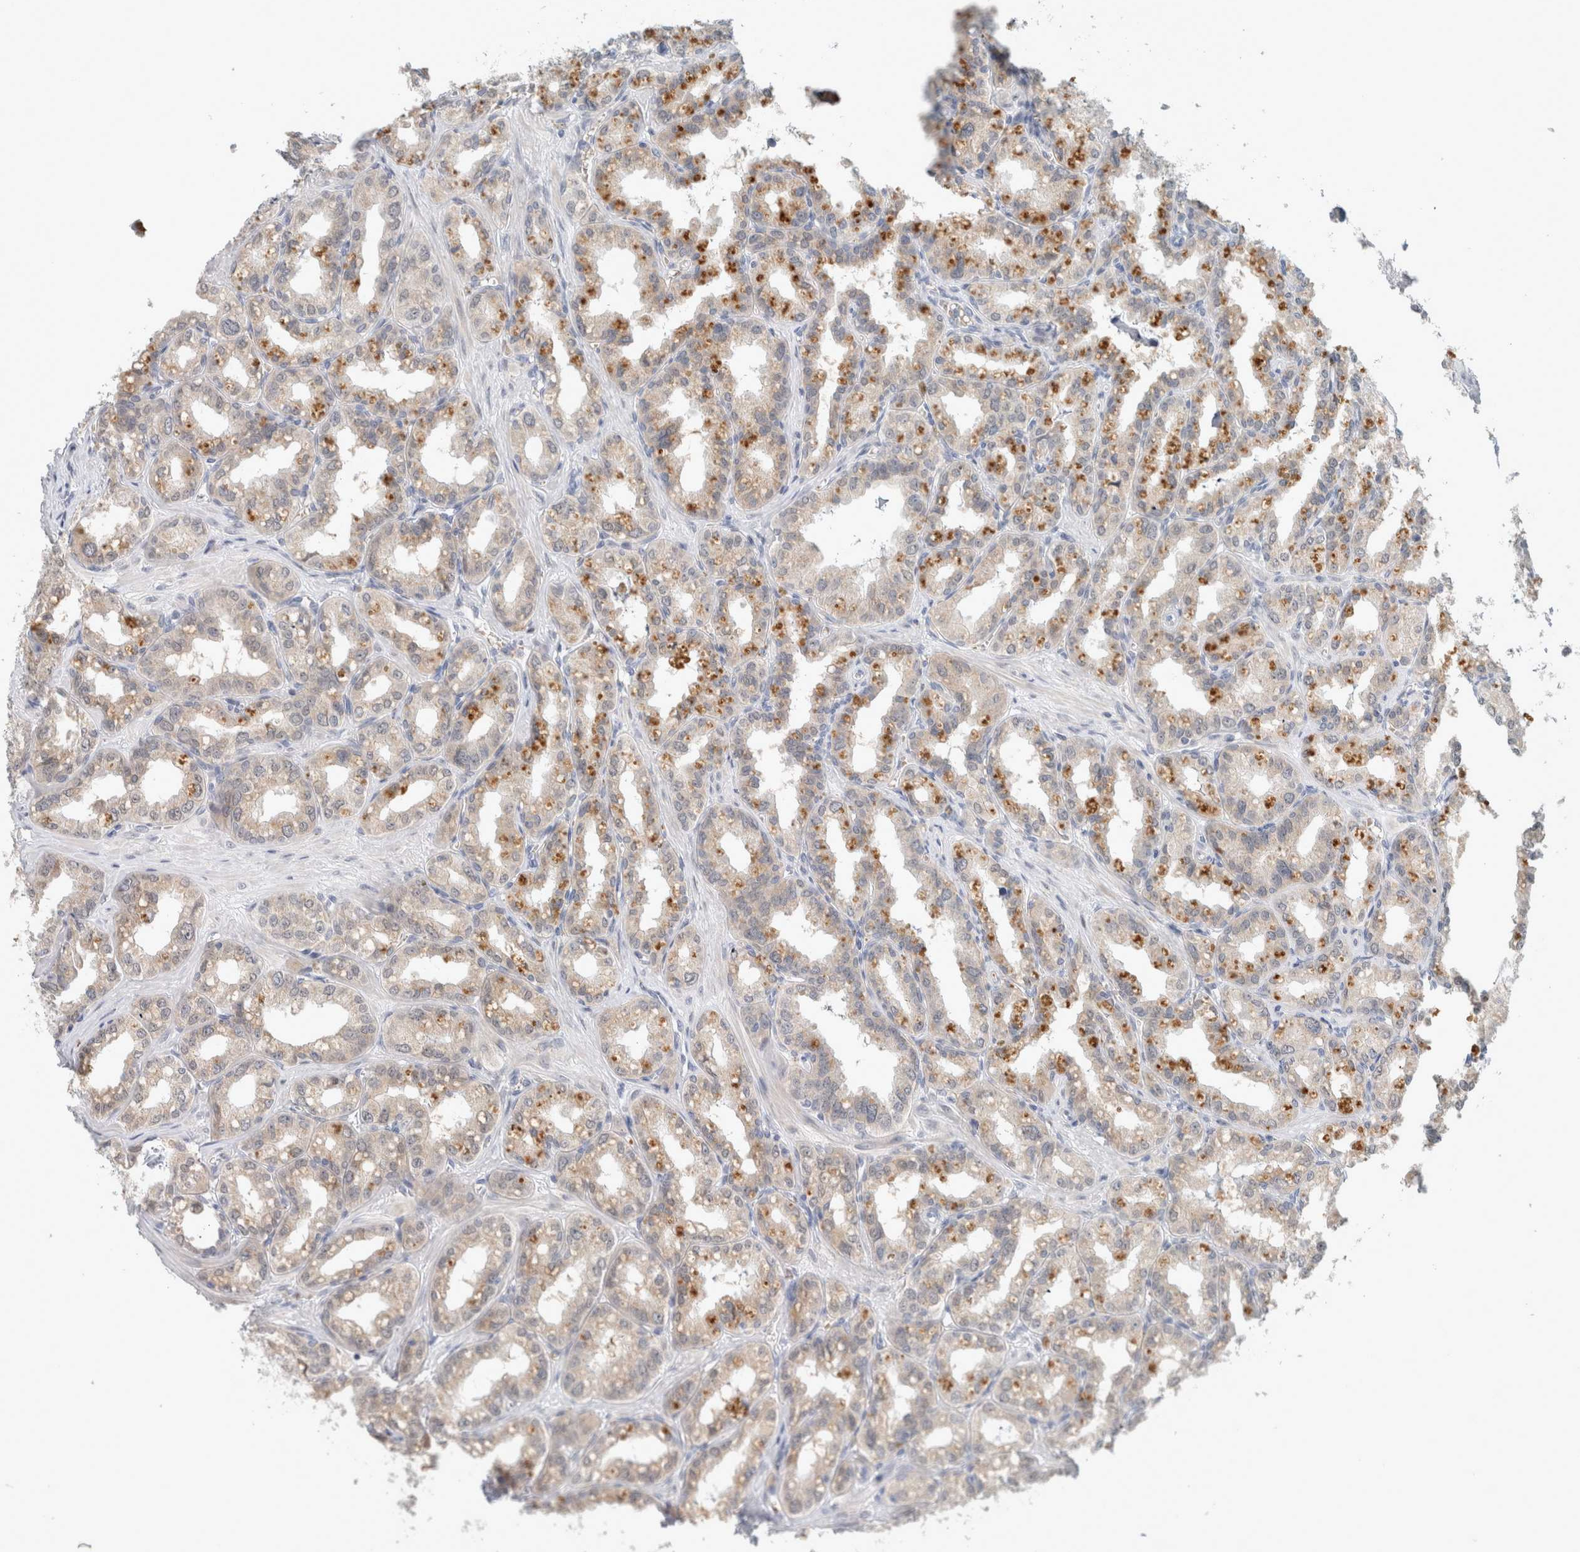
{"staining": {"intensity": "moderate", "quantity": "25%-75%", "location": "cytoplasmic/membranous"}, "tissue": "seminal vesicle", "cell_type": "Glandular cells", "image_type": "normal", "snomed": [{"axis": "morphology", "description": "Normal tissue, NOS"}, {"axis": "topography", "description": "Prostate"}, {"axis": "topography", "description": "Seminal veicle"}], "caption": "This photomicrograph exhibits immunohistochemistry (IHC) staining of normal human seminal vesicle, with medium moderate cytoplasmic/membranous positivity in about 25%-75% of glandular cells.", "gene": "CRAT", "patient": {"sex": "male", "age": 51}}